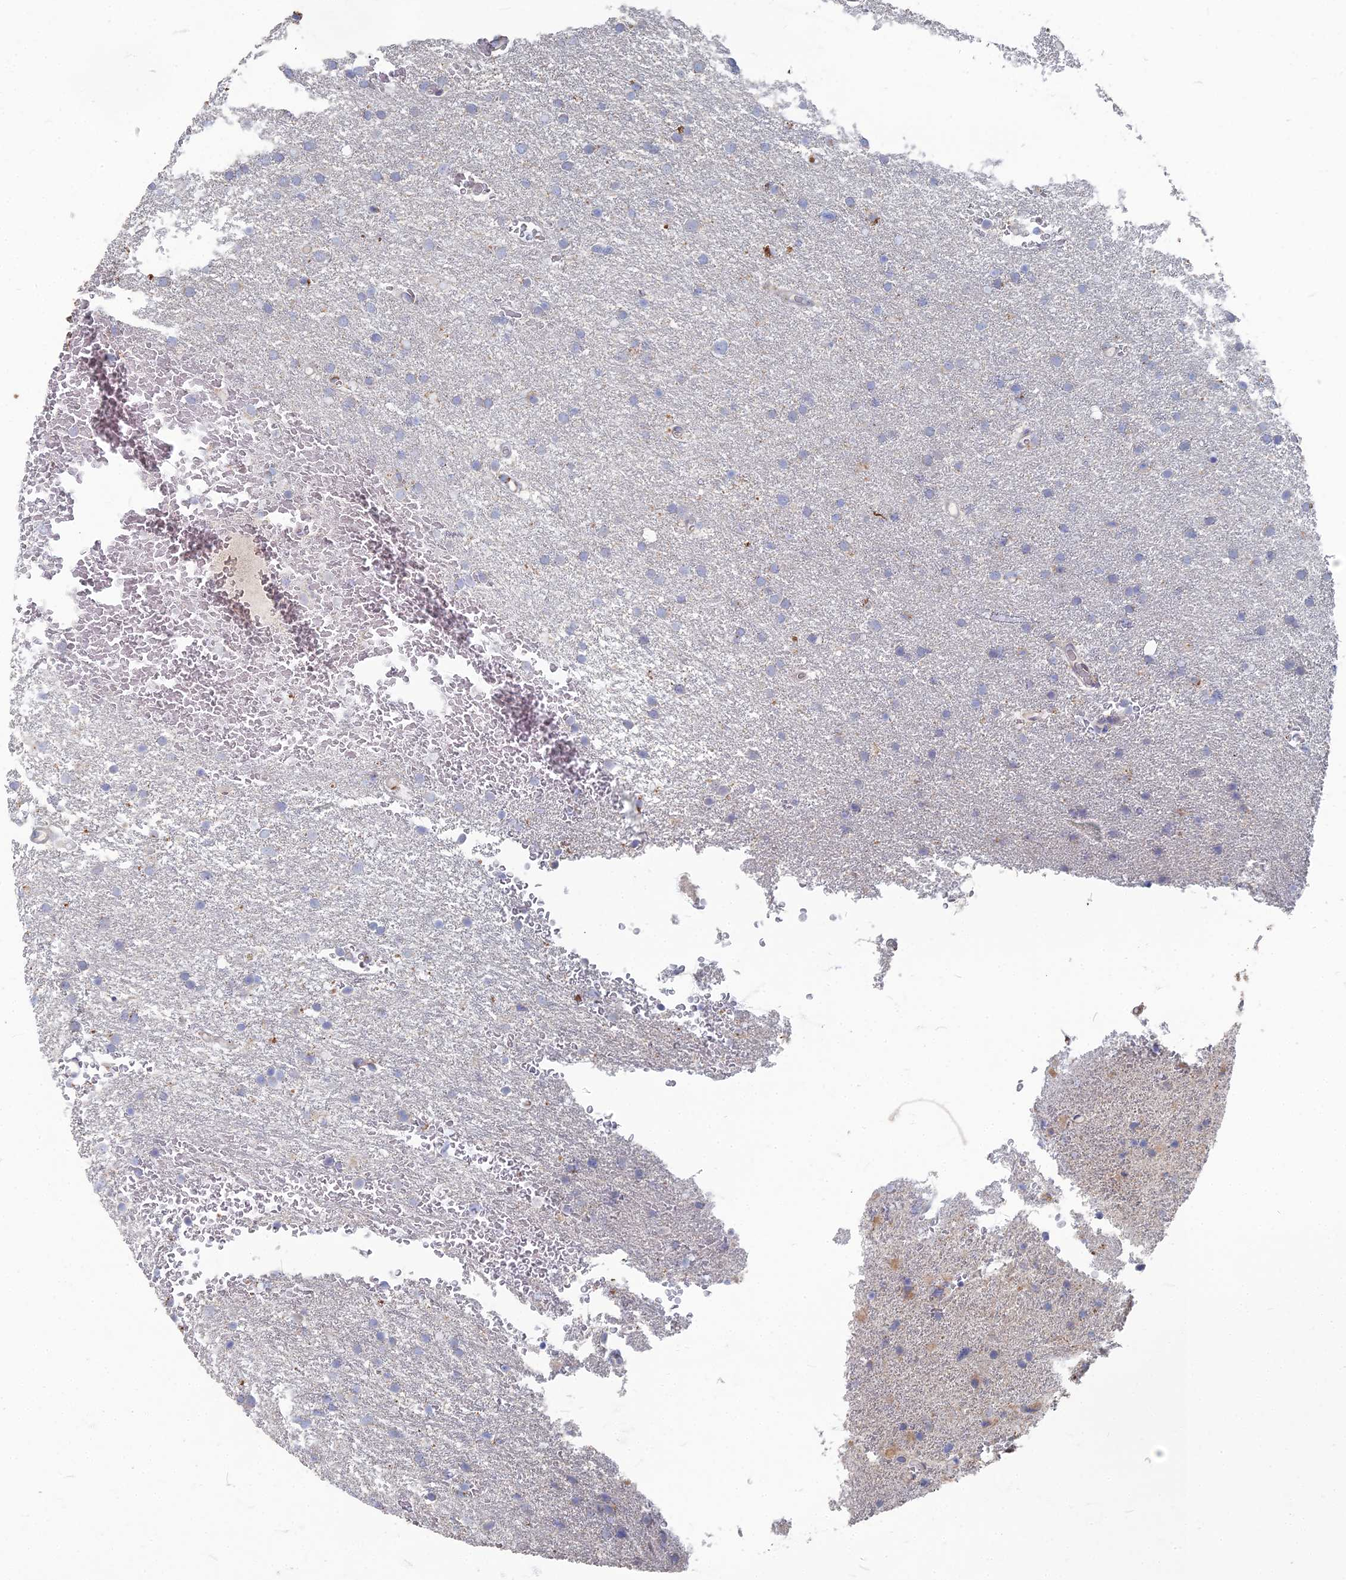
{"staining": {"intensity": "negative", "quantity": "none", "location": "none"}, "tissue": "glioma", "cell_type": "Tumor cells", "image_type": "cancer", "snomed": [{"axis": "morphology", "description": "Glioma, malignant, High grade"}, {"axis": "topography", "description": "Cerebral cortex"}], "caption": "IHC histopathology image of neoplastic tissue: human glioma stained with DAB displays no significant protein expression in tumor cells.", "gene": "TMEM128", "patient": {"sex": "female", "age": 36}}